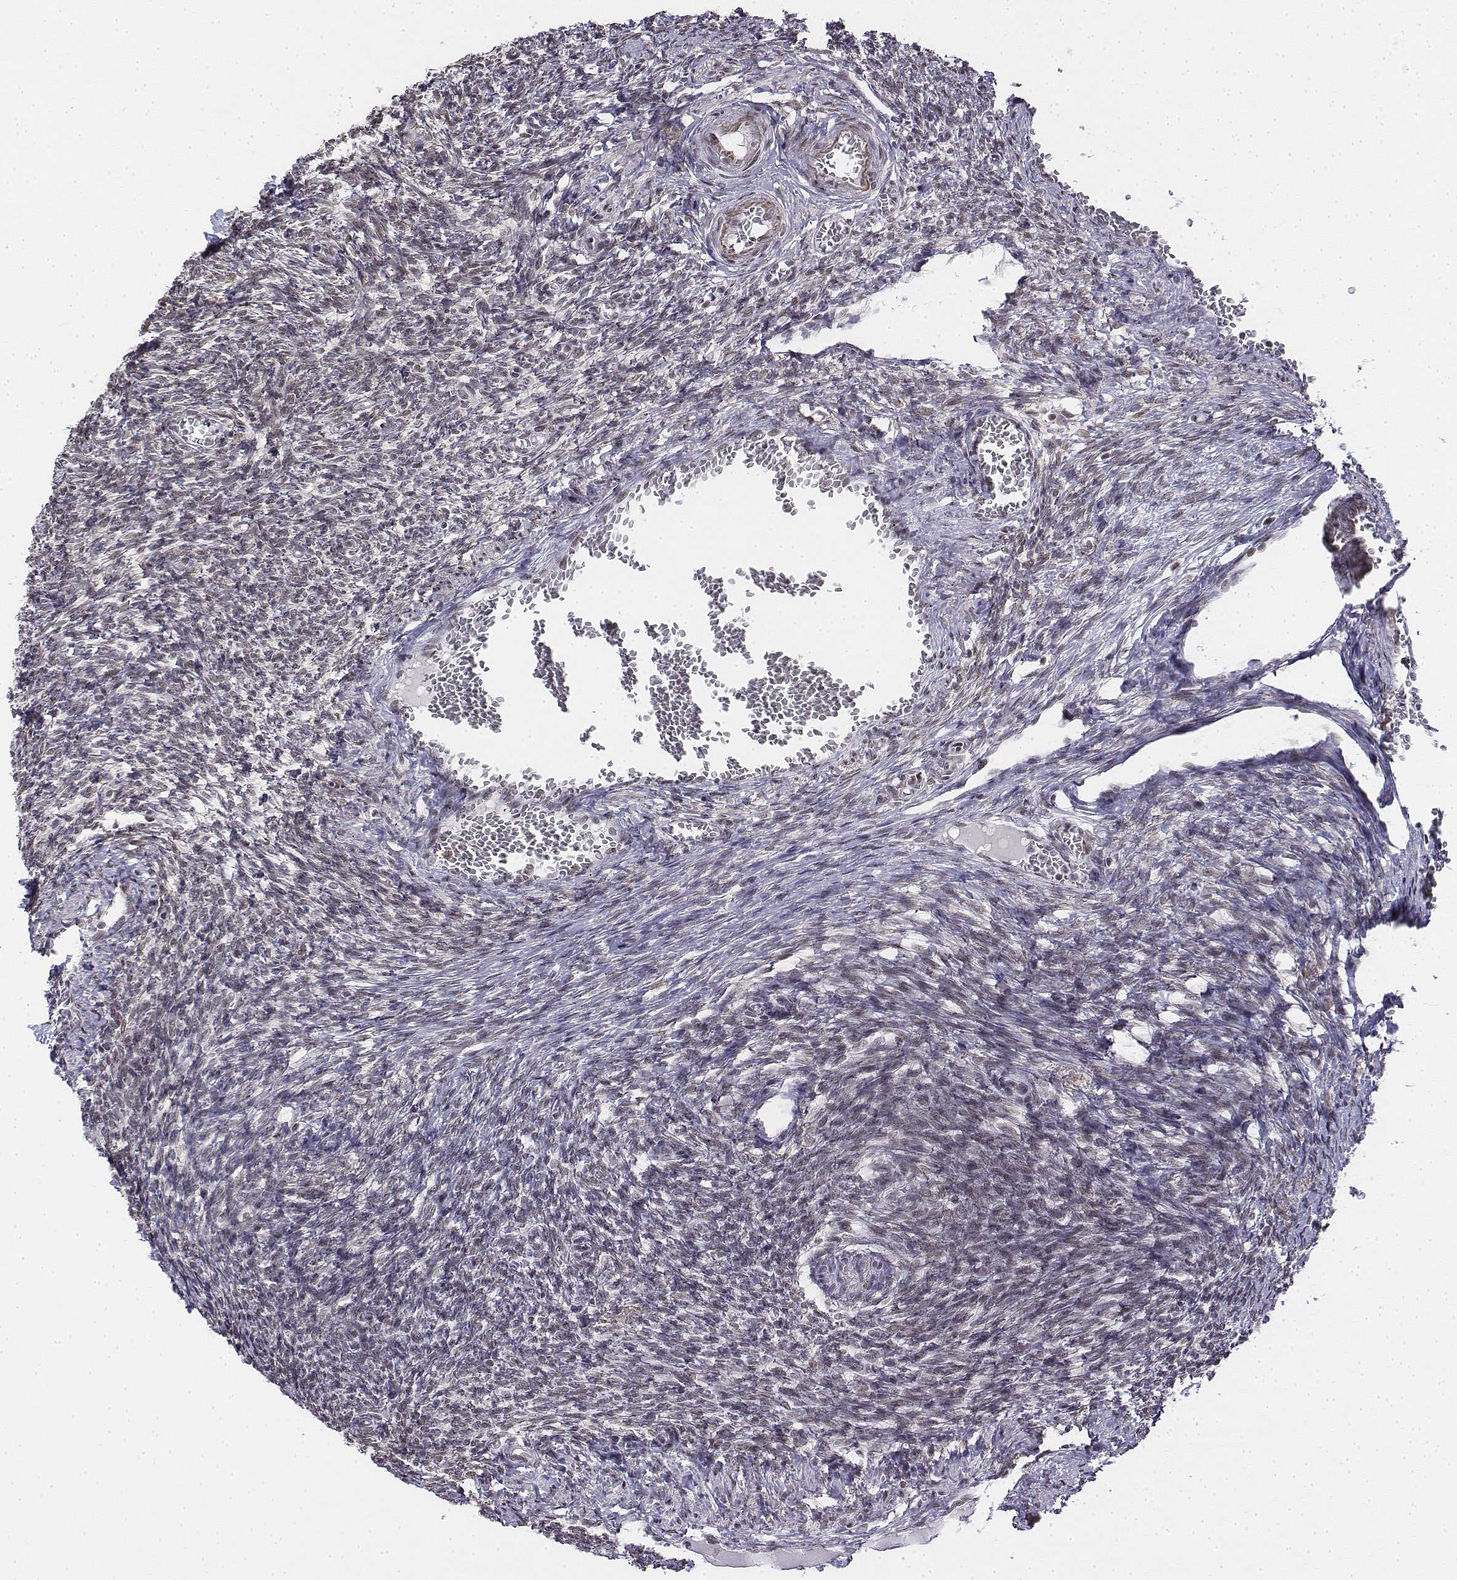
{"staining": {"intensity": "weak", "quantity": "25%-75%", "location": "nuclear"}, "tissue": "ovary", "cell_type": "Follicle cells", "image_type": "normal", "snomed": [{"axis": "morphology", "description": "Normal tissue, NOS"}, {"axis": "topography", "description": "Ovary"}], "caption": "High-power microscopy captured an immunohistochemistry (IHC) histopathology image of benign ovary, revealing weak nuclear positivity in approximately 25%-75% of follicle cells.", "gene": "SETD1A", "patient": {"sex": "female", "age": 39}}